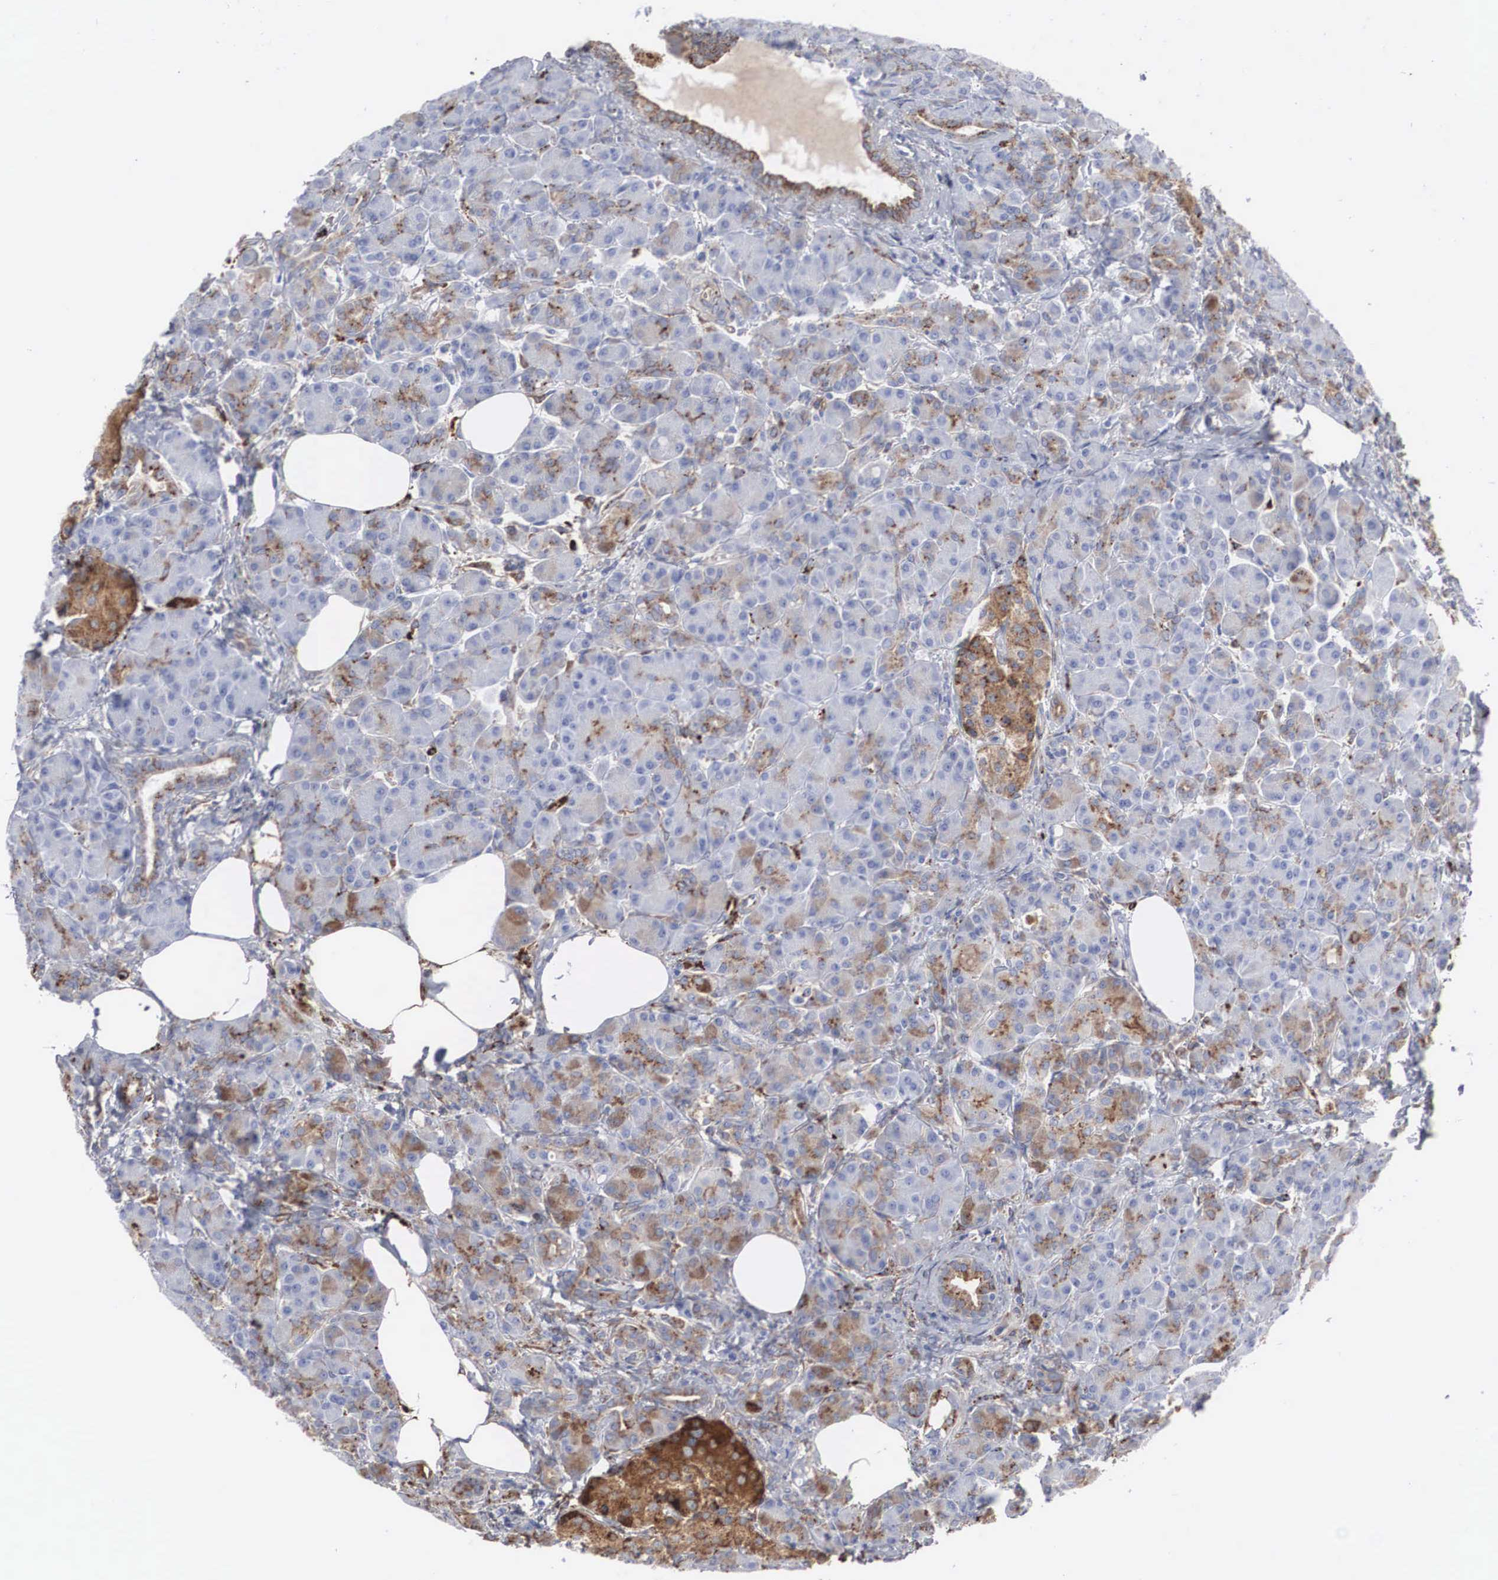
{"staining": {"intensity": "moderate", "quantity": "25%-75%", "location": "cytoplasmic/membranous"}, "tissue": "pancreas", "cell_type": "Exocrine glandular cells", "image_type": "normal", "snomed": [{"axis": "morphology", "description": "Normal tissue, NOS"}, {"axis": "topography", "description": "Pancreas"}], "caption": "This photomicrograph exhibits immunohistochemistry (IHC) staining of unremarkable human pancreas, with medium moderate cytoplasmic/membranous expression in approximately 25%-75% of exocrine glandular cells.", "gene": "LGALS3BP", "patient": {"sex": "female", "age": 73}}